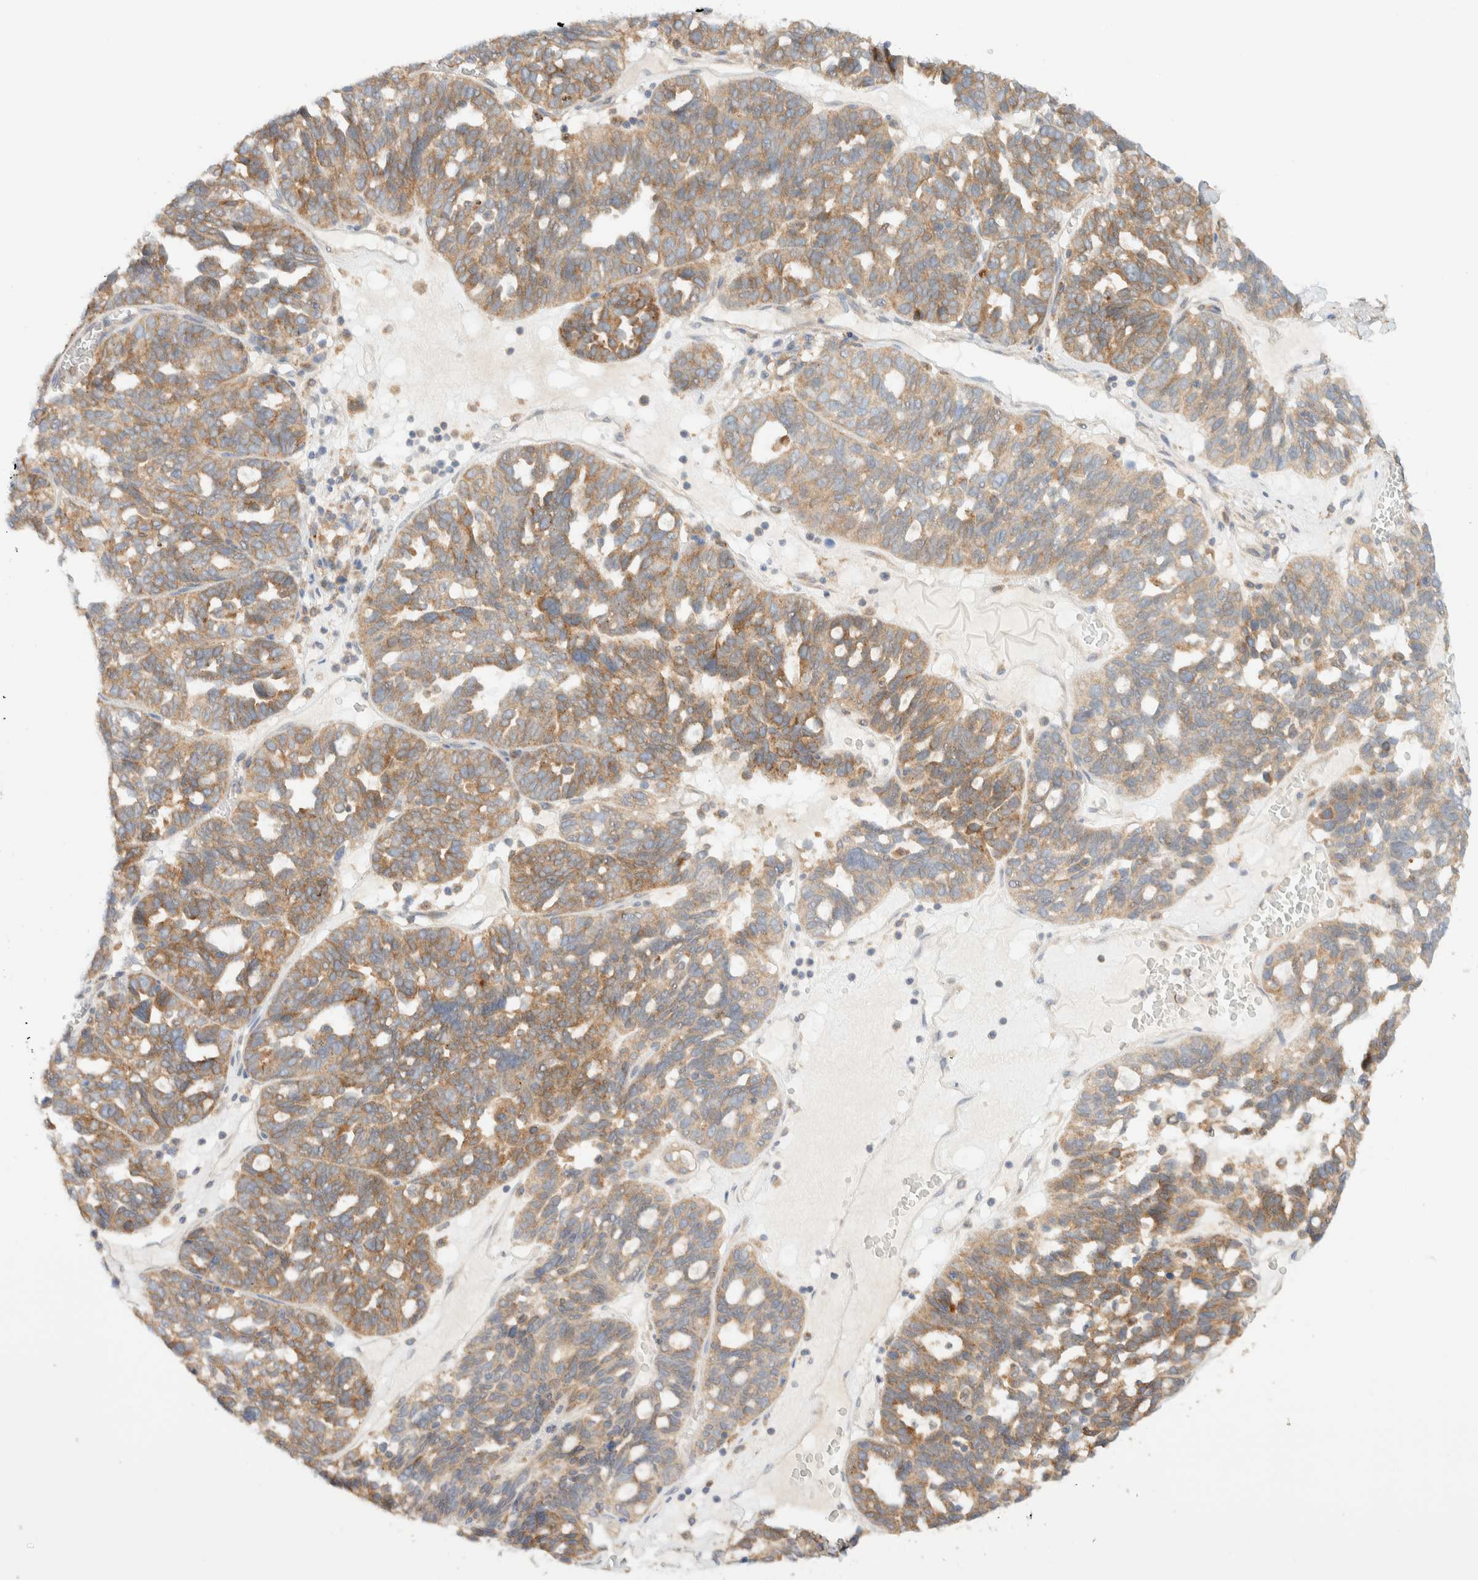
{"staining": {"intensity": "moderate", "quantity": ">75%", "location": "cytoplasmic/membranous"}, "tissue": "ovarian cancer", "cell_type": "Tumor cells", "image_type": "cancer", "snomed": [{"axis": "morphology", "description": "Cystadenocarcinoma, serous, NOS"}, {"axis": "topography", "description": "Ovary"}], "caption": "Immunohistochemical staining of human ovarian cancer reveals moderate cytoplasmic/membranous protein staining in approximately >75% of tumor cells.", "gene": "NT5C", "patient": {"sex": "female", "age": 59}}